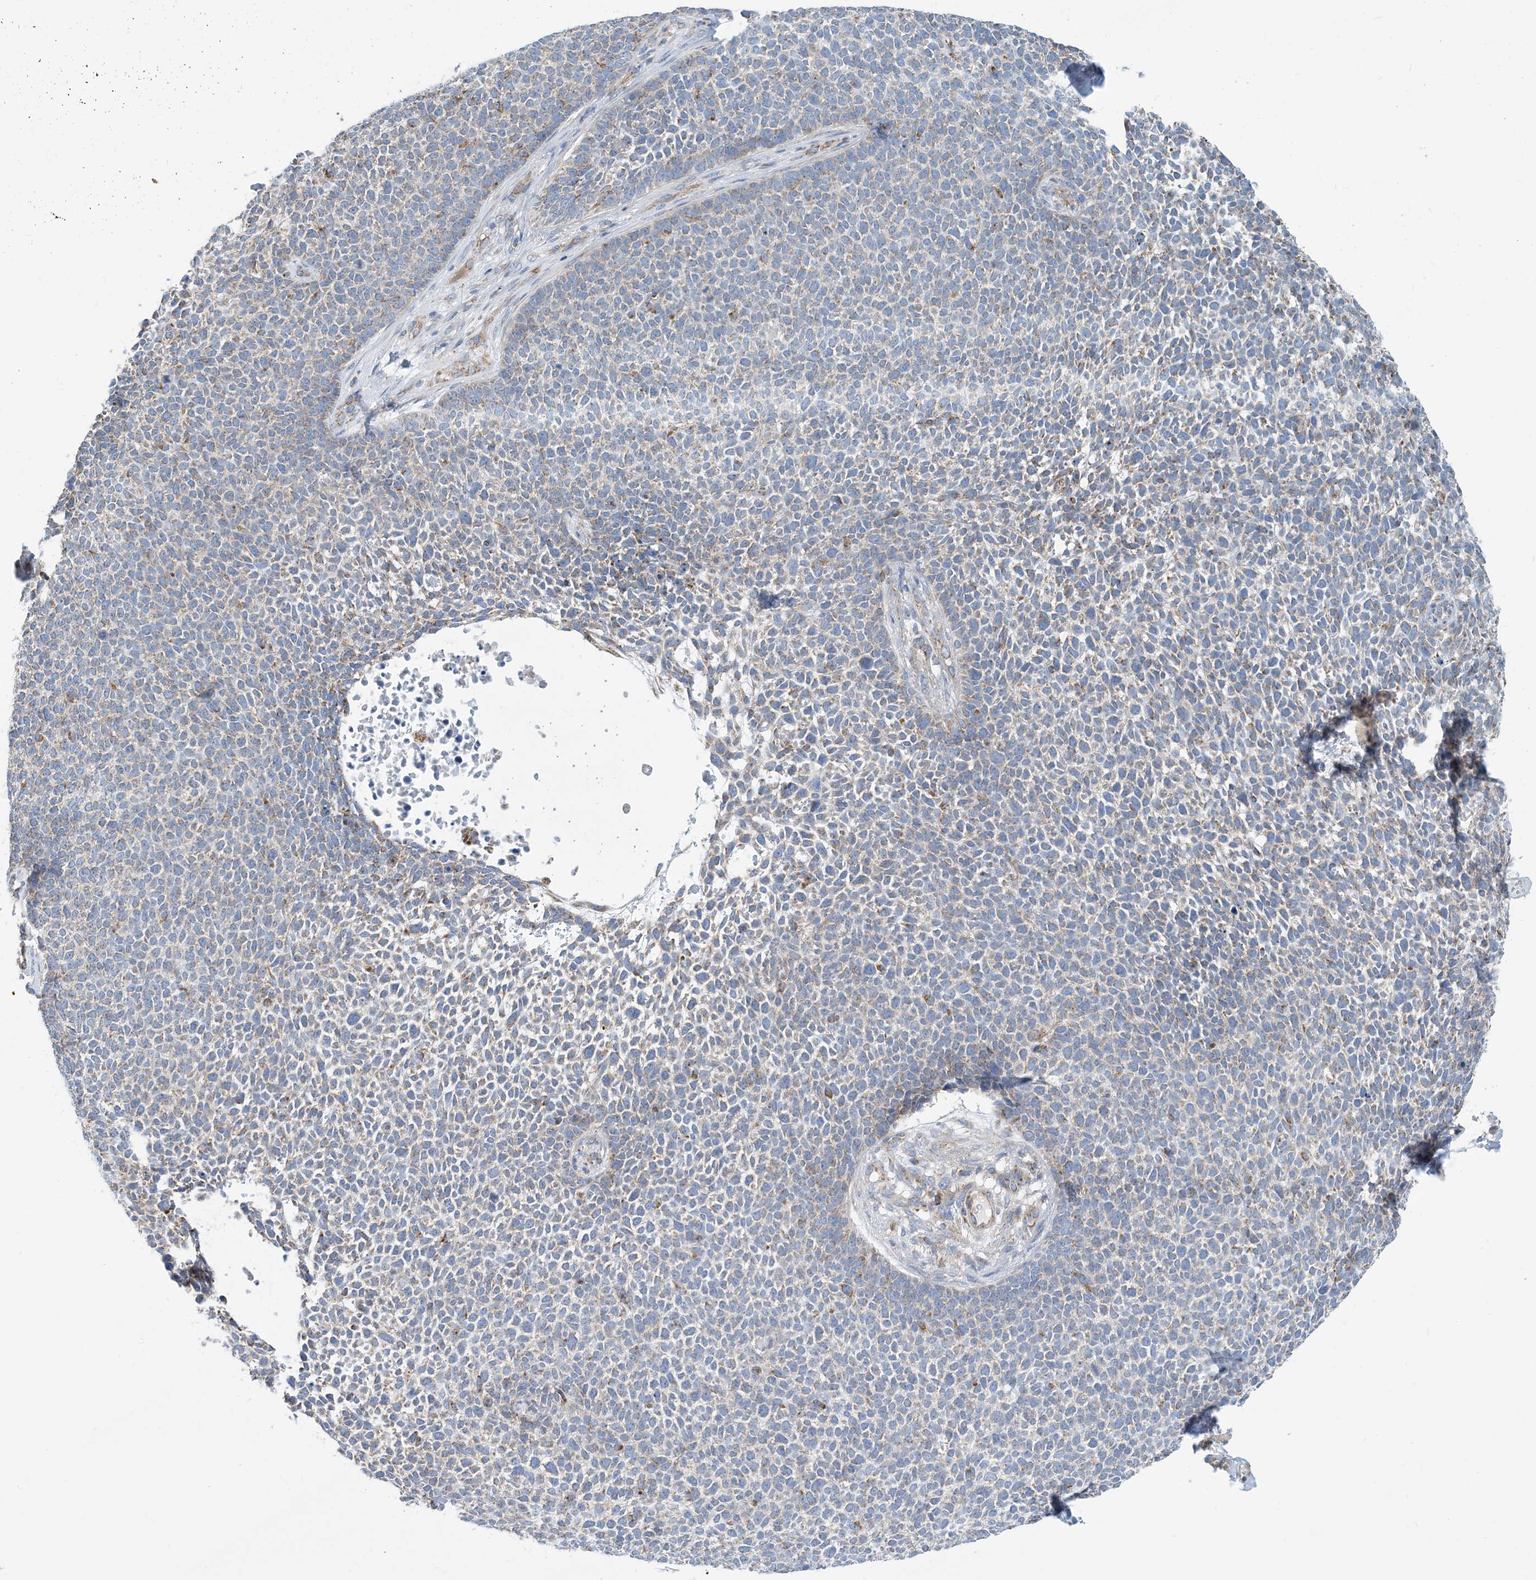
{"staining": {"intensity": "weak", "quantity": "<25%", "location": "cytoplasmic/membranous"}, "tissue": "skin cancer", "cell_type": "Tumor cells", "image_type": "cancer", "snomed": [{"axis": "morphology", "description": "Basal cell carcinoma"}, {"axis": "topography", "description": "Skin"}], "caption": "Human skin basal cell carcinoma stained for a protein using immunohistochemistry (IHC) shows no positivity in tumor cells.", "gene": "PHOSPHO2", "patient": {"sex": "female", "age": 84}}